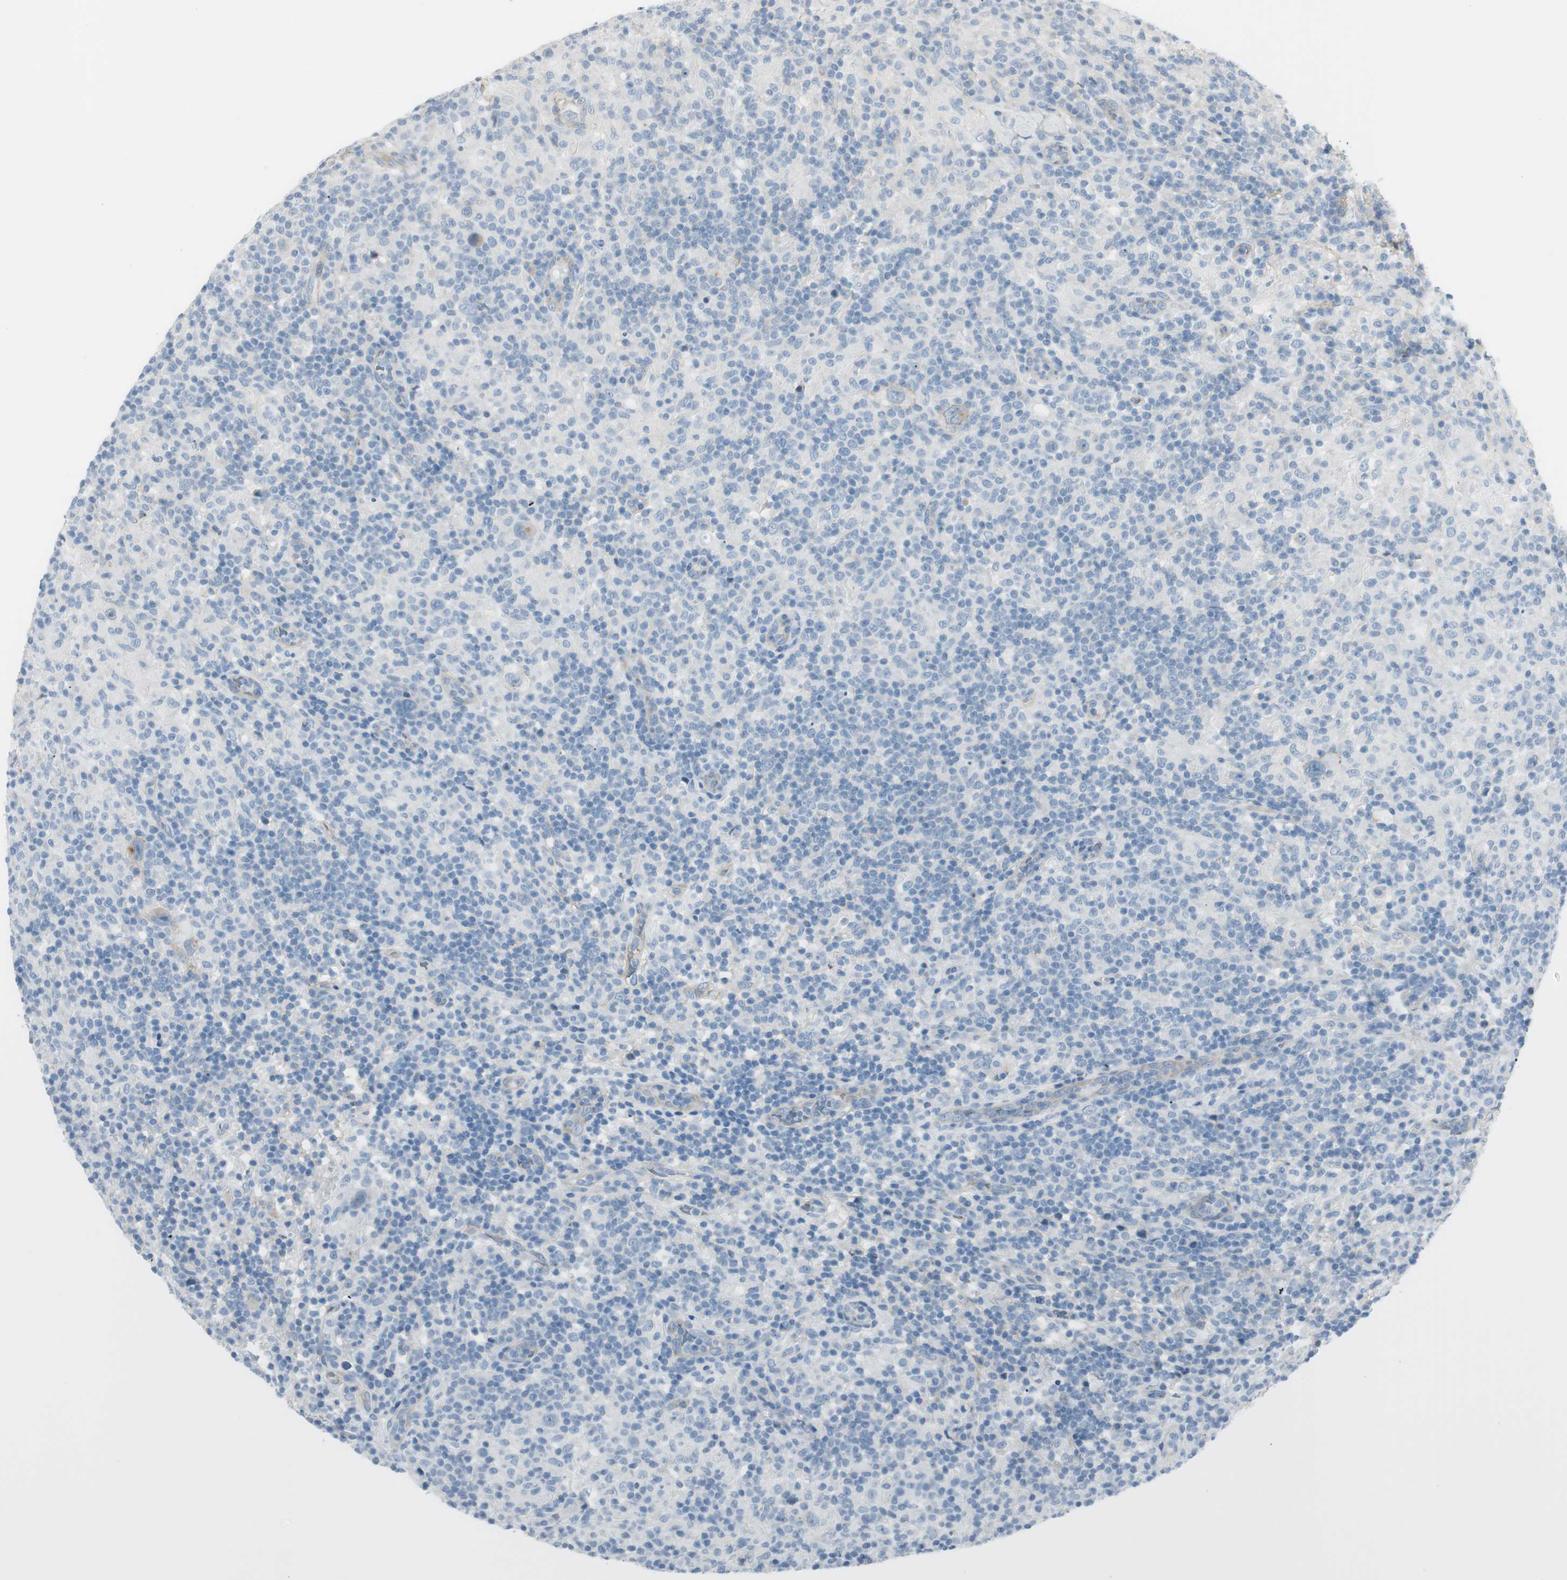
{"staining": {"intensity": "negative", "quantity": "none", "location": "none"}, "tissue": "lymphoma", "cell_type": "Tumor cells", "image_type": "cancer", "snomed": [{"axis": "morphology", "description": "Hodgkin's disease, NOS"}, {"axis": "topography", "description": "Lymph node"}], "caption": "Immunohistochemistry image of lymphoma stained for a protein (brown), which exhibits no positivity in tumor cells.", "gene": "CACNA2D1", "patient": {"sex": "male", "age": 70}}